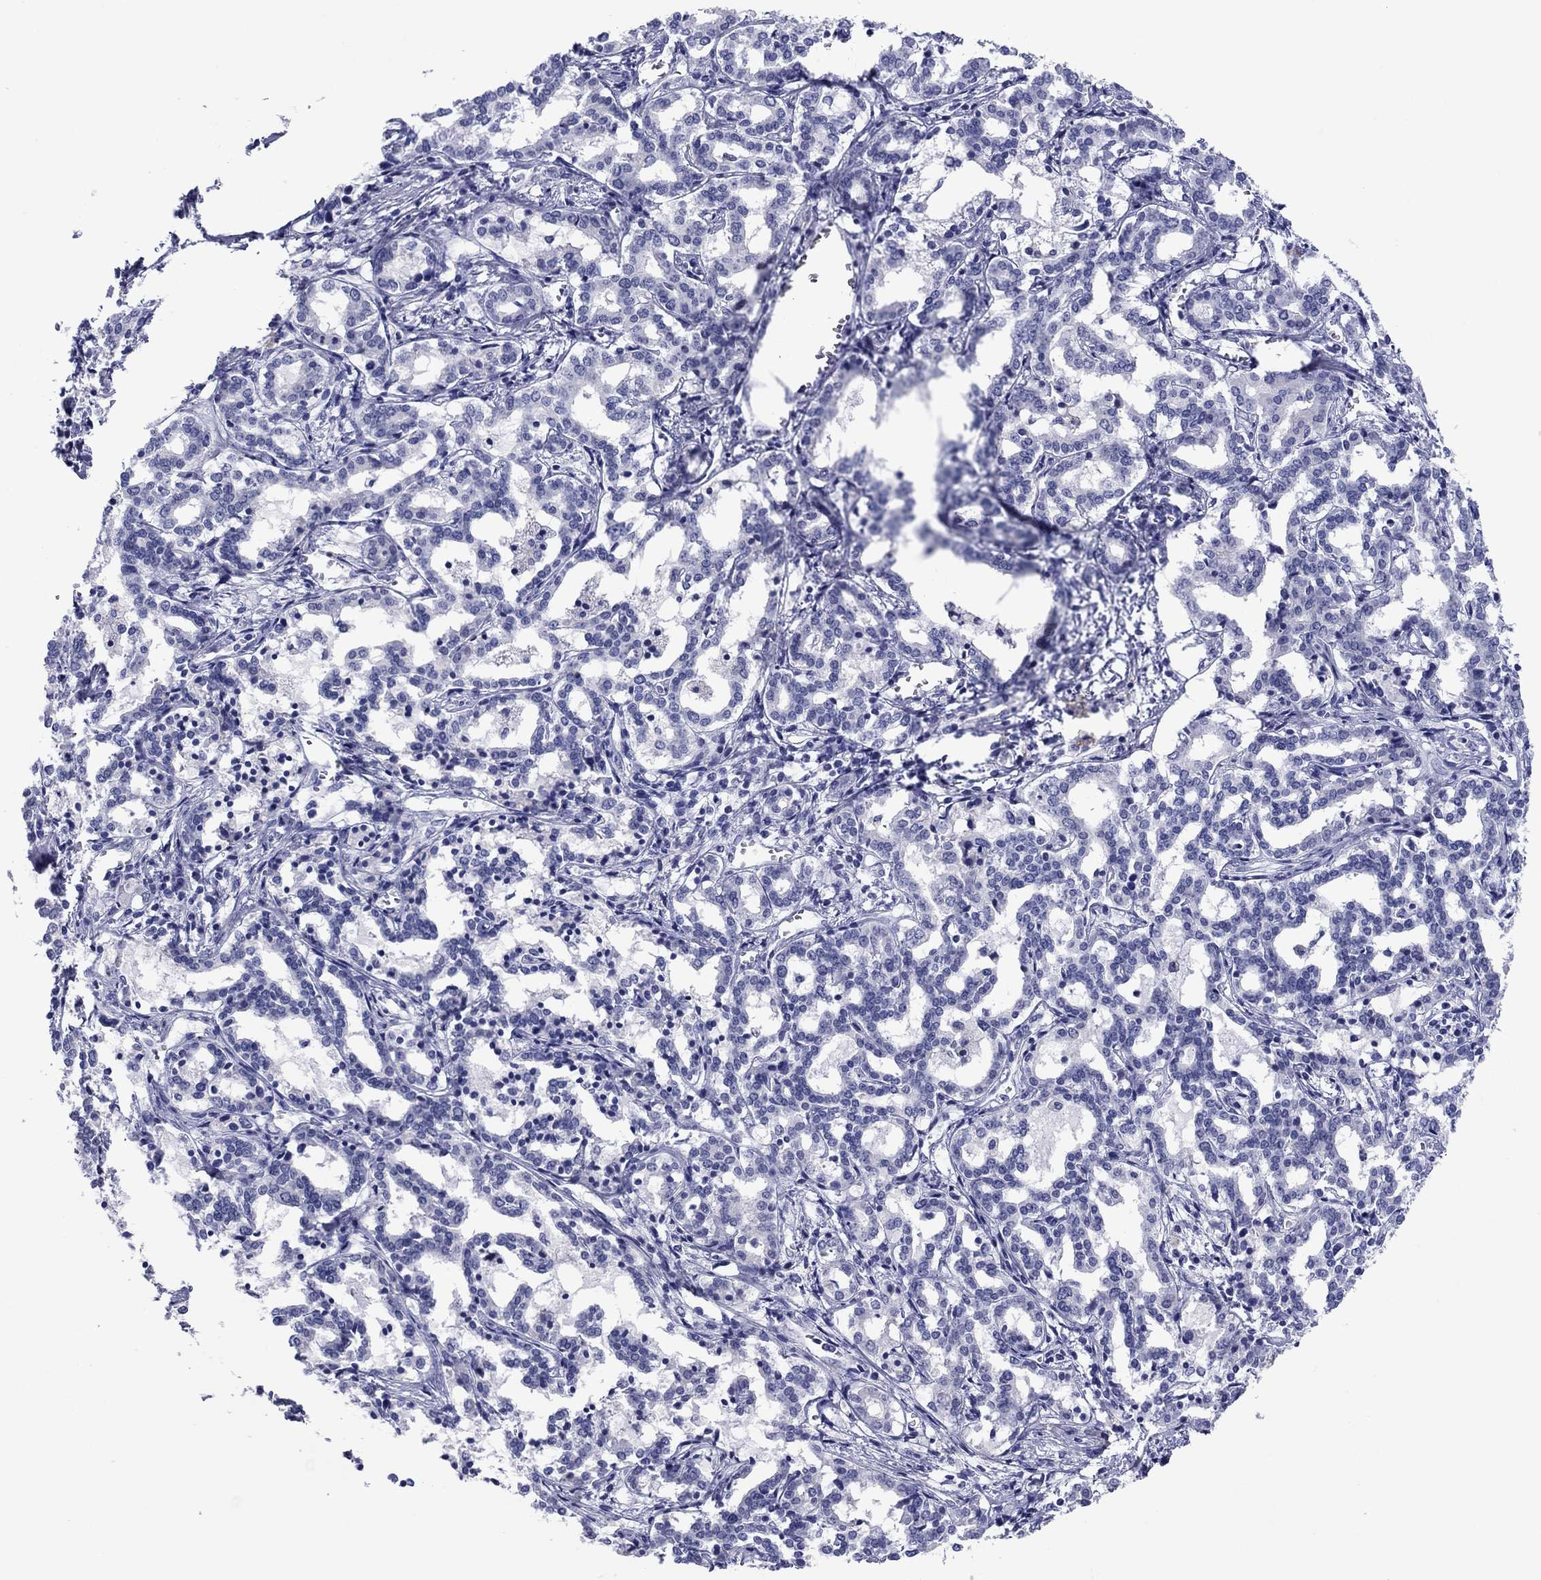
{"staining": {"intensity": "negative", "quantity": "none", "location": "none"}, "tissue": "liver cancer", "cell_type": "Tumor cells", "image_type": "cancer", "snomed": [{"axis": "morphology", "description": "Cholangiocarcinoma"}, {"axis": "topography", "description": "Liver"}], "caption": "This is an immunohistochemistry (IHC) micrograph of liver cancer (cholangiocarcinoma). There is no staining in tumor cells.", "gene": "TCFL5", "patient": {"sex": "female", "age": 47}}